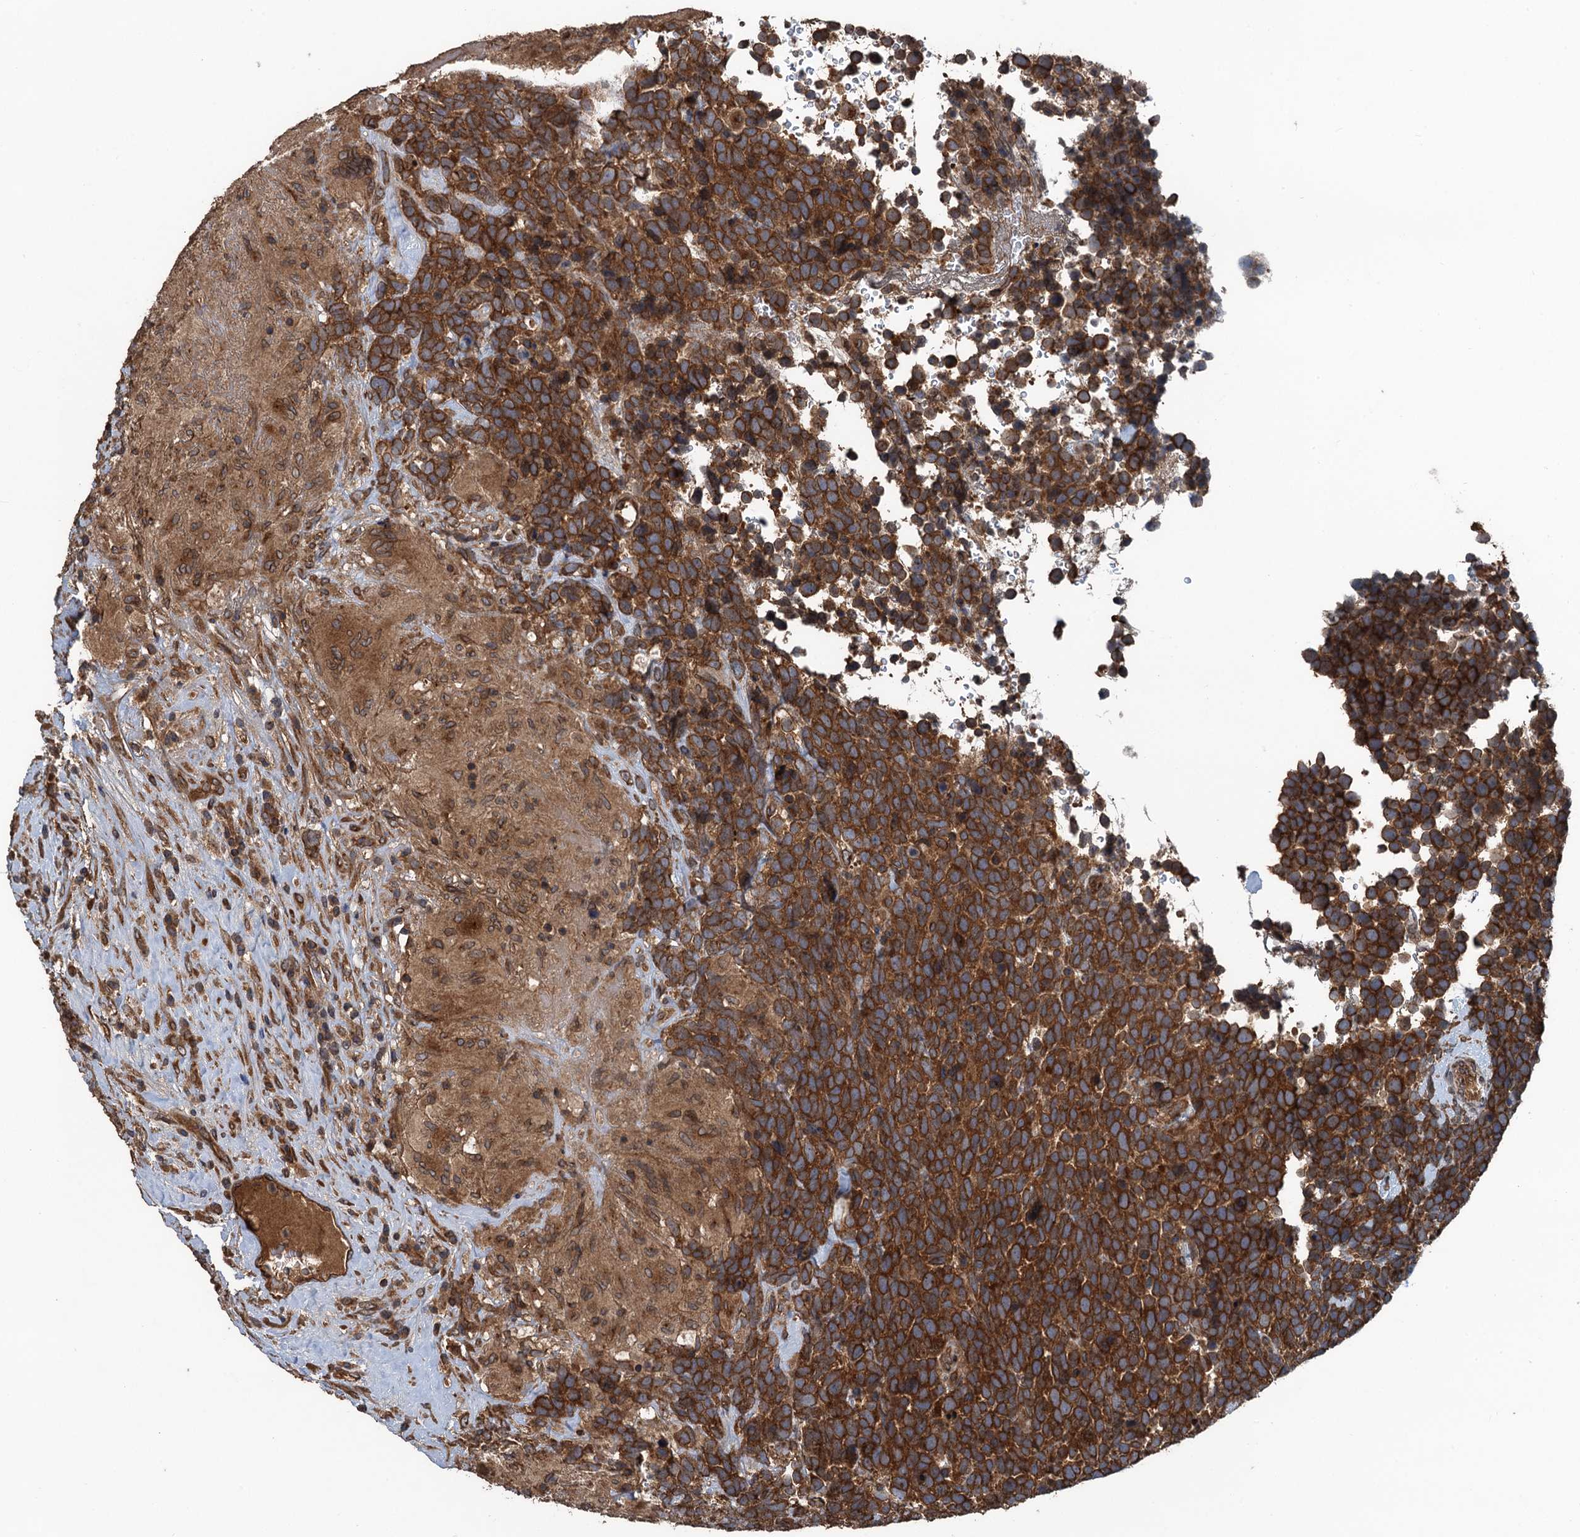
{"staining": {"intensity": "strong", "quantity": ">75%", "location": "cytoplasmic/membranous"}, "tissue": "urothelial cancer", "cell_type": "Tumor cells", "image_type": "cancer", "snomed": [{"axis": "morphology", "description": "Urothelial carcinoma, High grade"}, {"axis": "topography", "description": "Urinary bladder"}], "caption": "IHC micrograph of neoplastic tissue: urothelial carcinoma (high-grade) stained using IHC reveals high levels of strong protein expression localized specifically in the cytoplasmic/membranous of tumor cells, appearing as a cytoplasmic/membranous brown color.", "gene": "GLE1", "patient": {"sex": "female", "age": 82}}